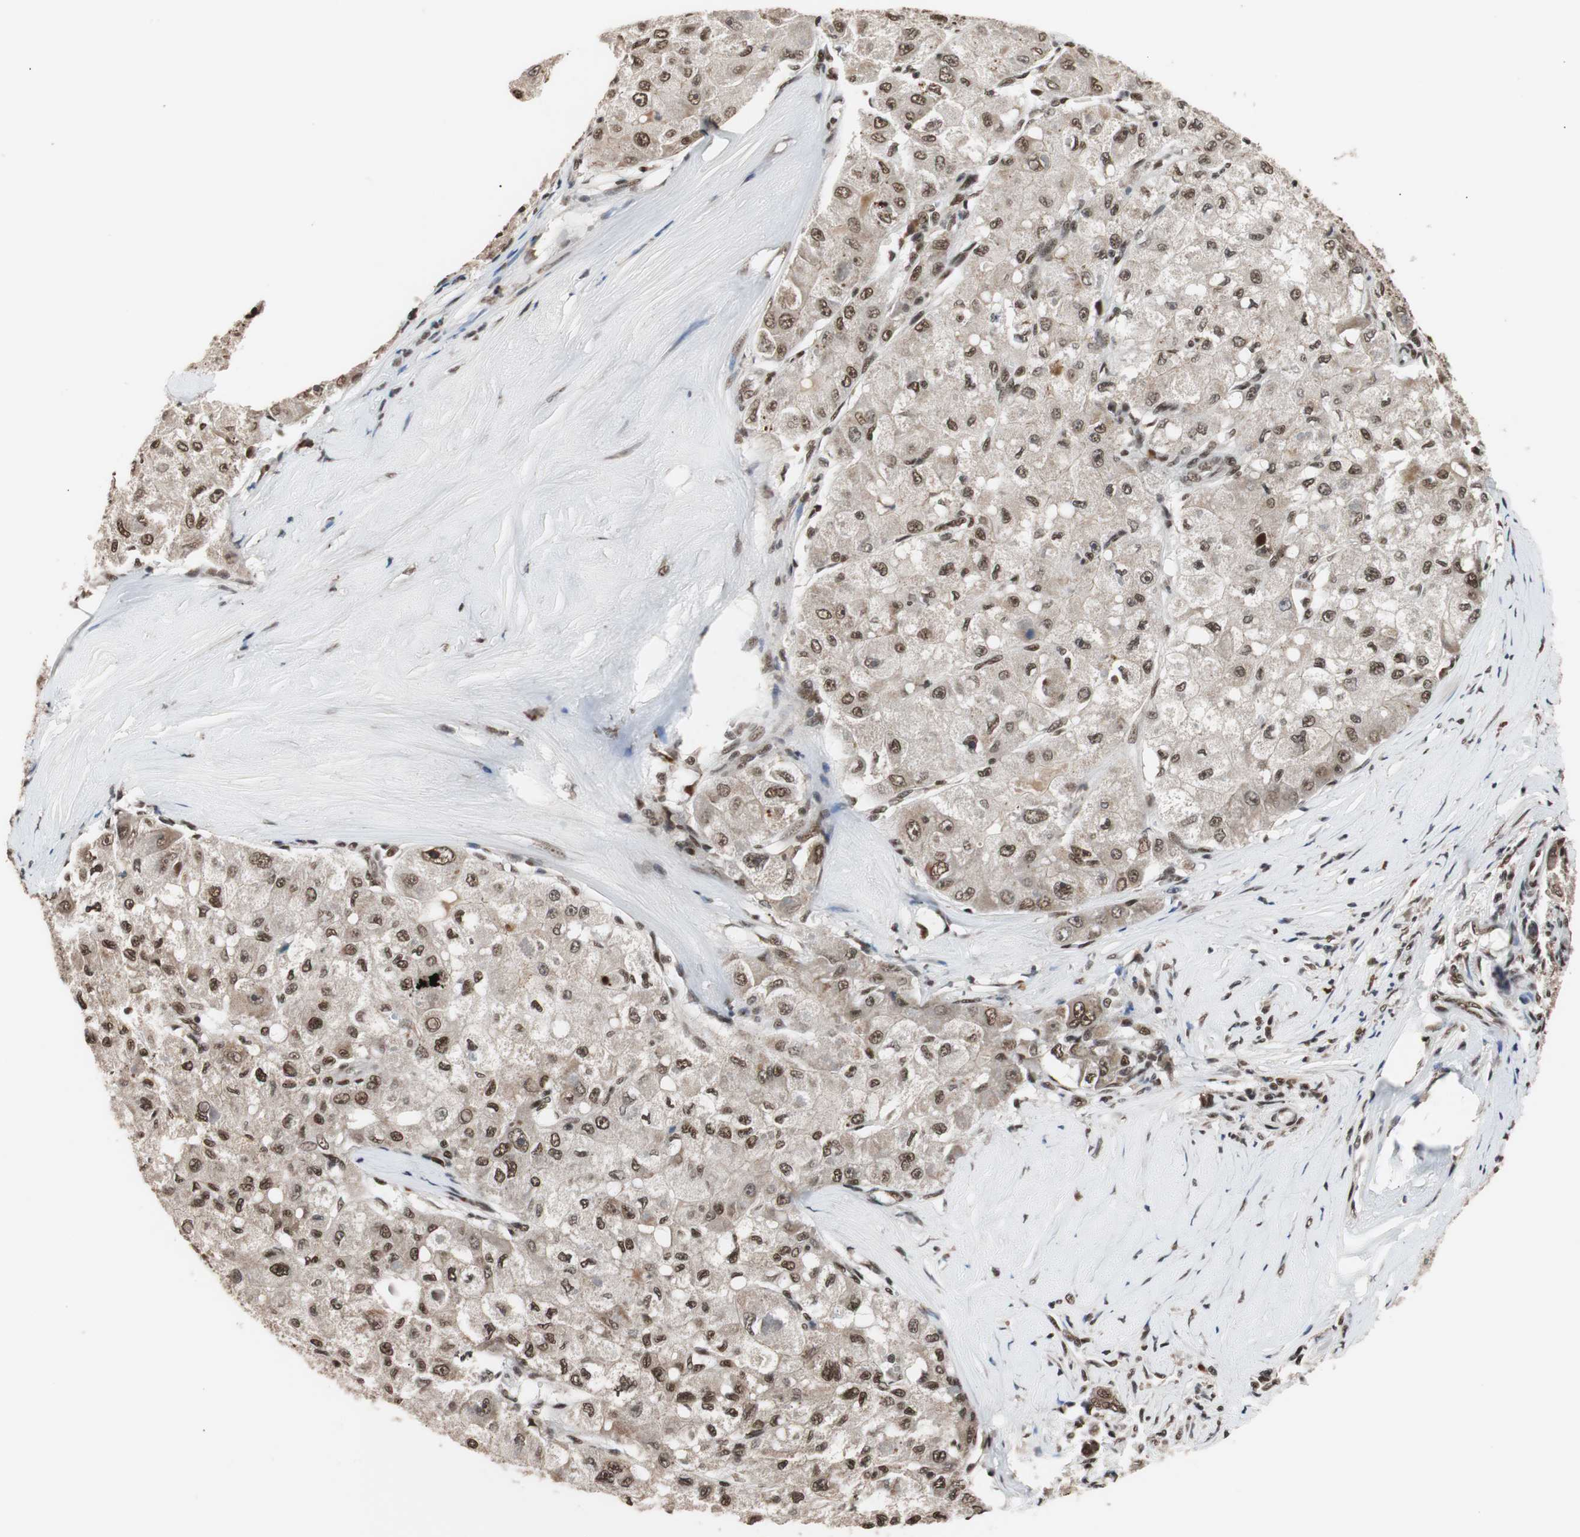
{"staining": {"intensity": "strong", "quantity": ">75%", "location": "nuclear"}, "tissue": "liver cancer", "cell_type": "Tumor cells", "image_type": "cancer", "snomed": [{"axis": "morphology", "description": "Carcinoma, Hepatocellular, NOS"}, {"axis": "topography", "description": "Liver"}], "caption": "Approximately >75% of tumor cells in liver cancer show strong nuclear protein expression as visualized by brown immunohistochemical staining.", "gene": "CHAMP1", "patient": {"sex": "male", "age": 80}}